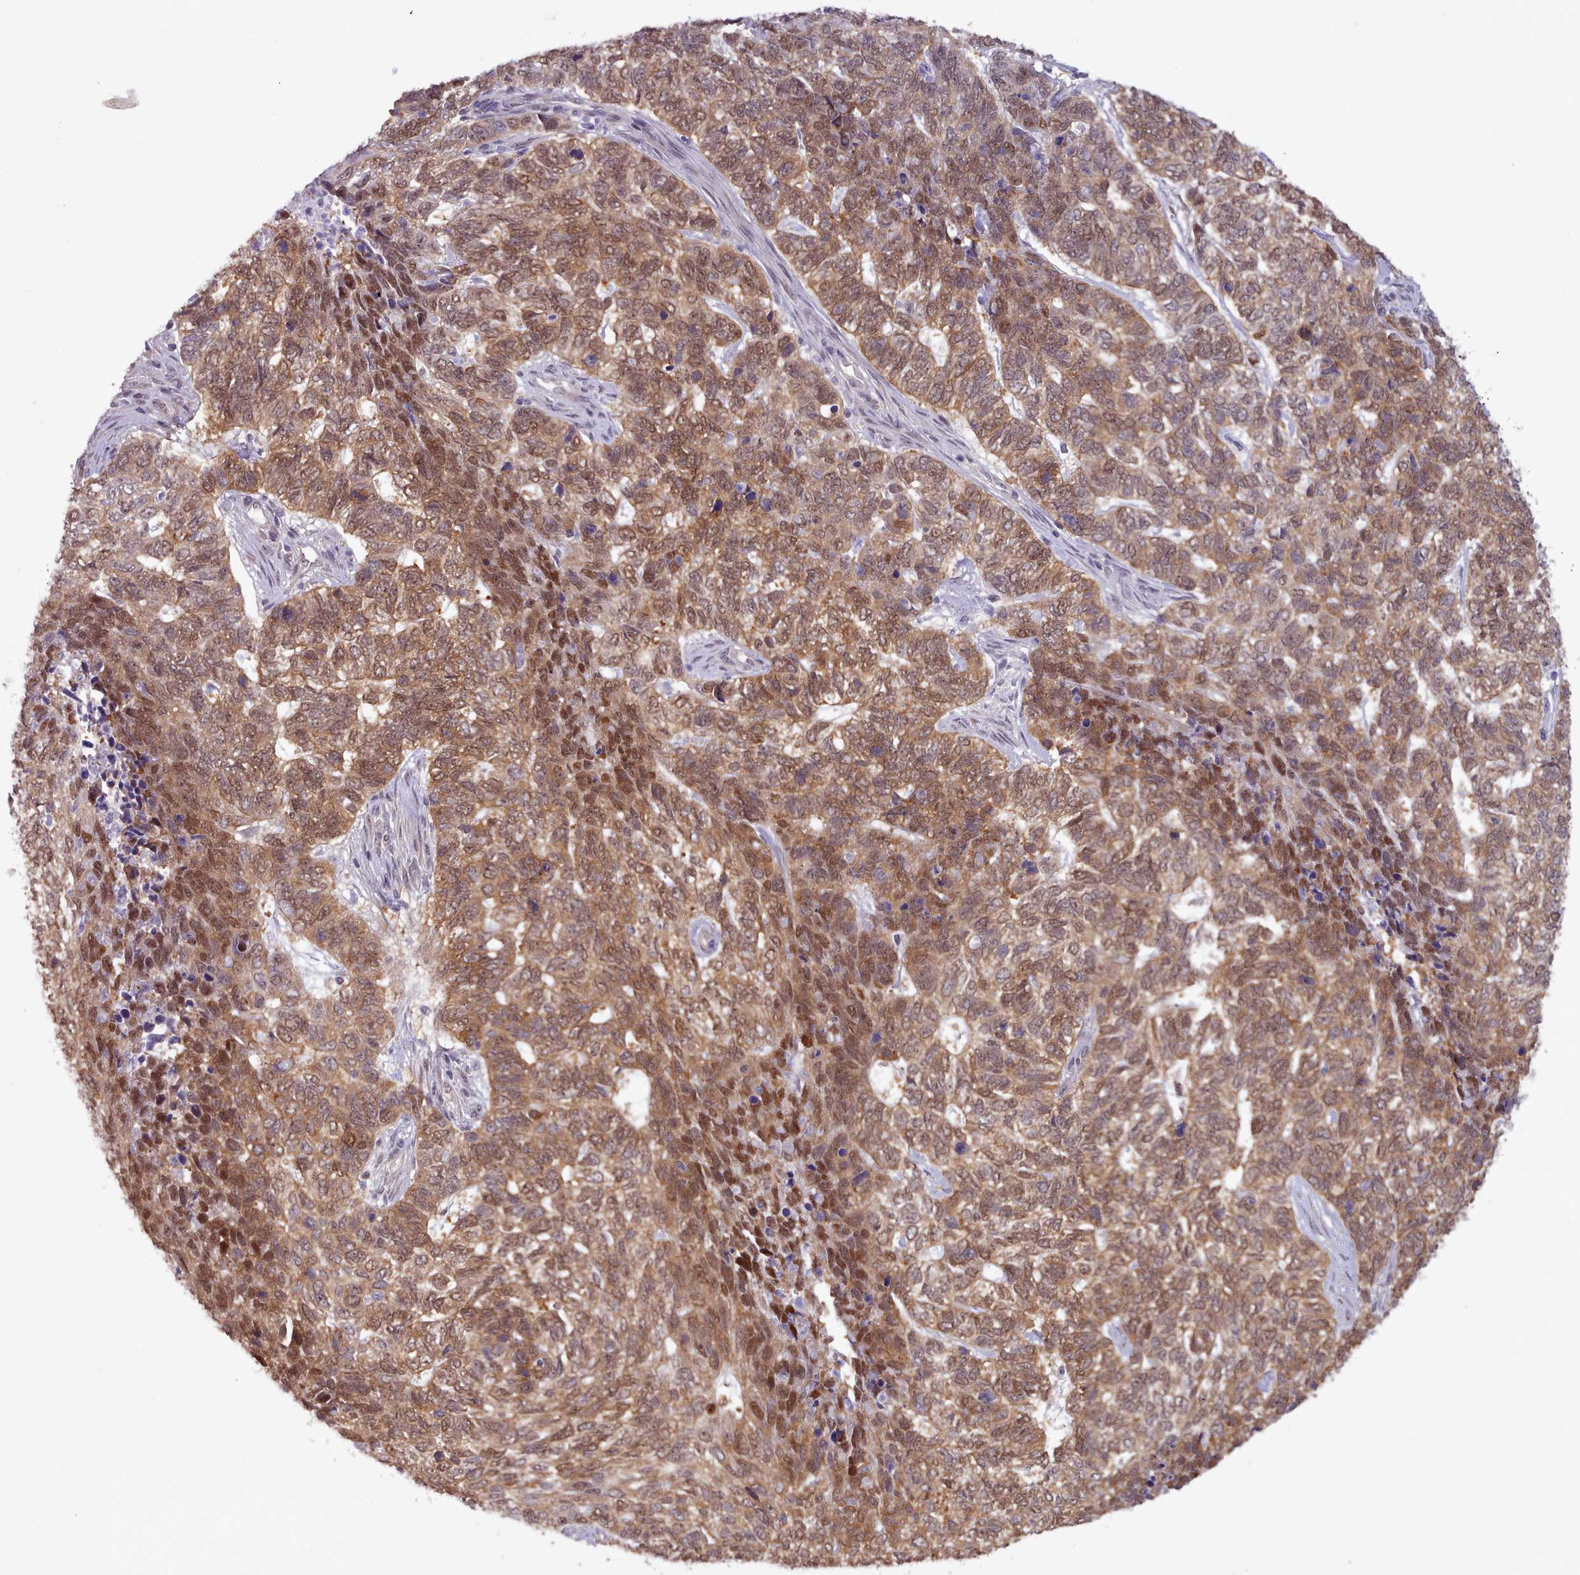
{"staining": {"intensity": "moderate", "quantity": ">75%", "location": "cytoplasmic/membranous,nuclear"}, "tissue": "skin cancer", "cell_type": "Tumor cells", "image_type": "cancer", "snomed": [{"axis": "morphology", "description": "Basal cell carcinoma"}, {"axis": "topography", "description": "Skin"}], "caption": "Immunohistochemistry of skin cancer (basal cell carcinoma) demonstrates medium levels of moderate cytoplasmic/membranous and nuclear staining in approximately >75% of tumor cells. The staining was performed using DAB (3,3'-diaminobenzidine) to visualize the protein expression in brown, while the nuclei were stained in blue with hematoxylin (Magnification: 20x).", "gene": "CES3", "patient": {"sex": "female", "age": 65}}